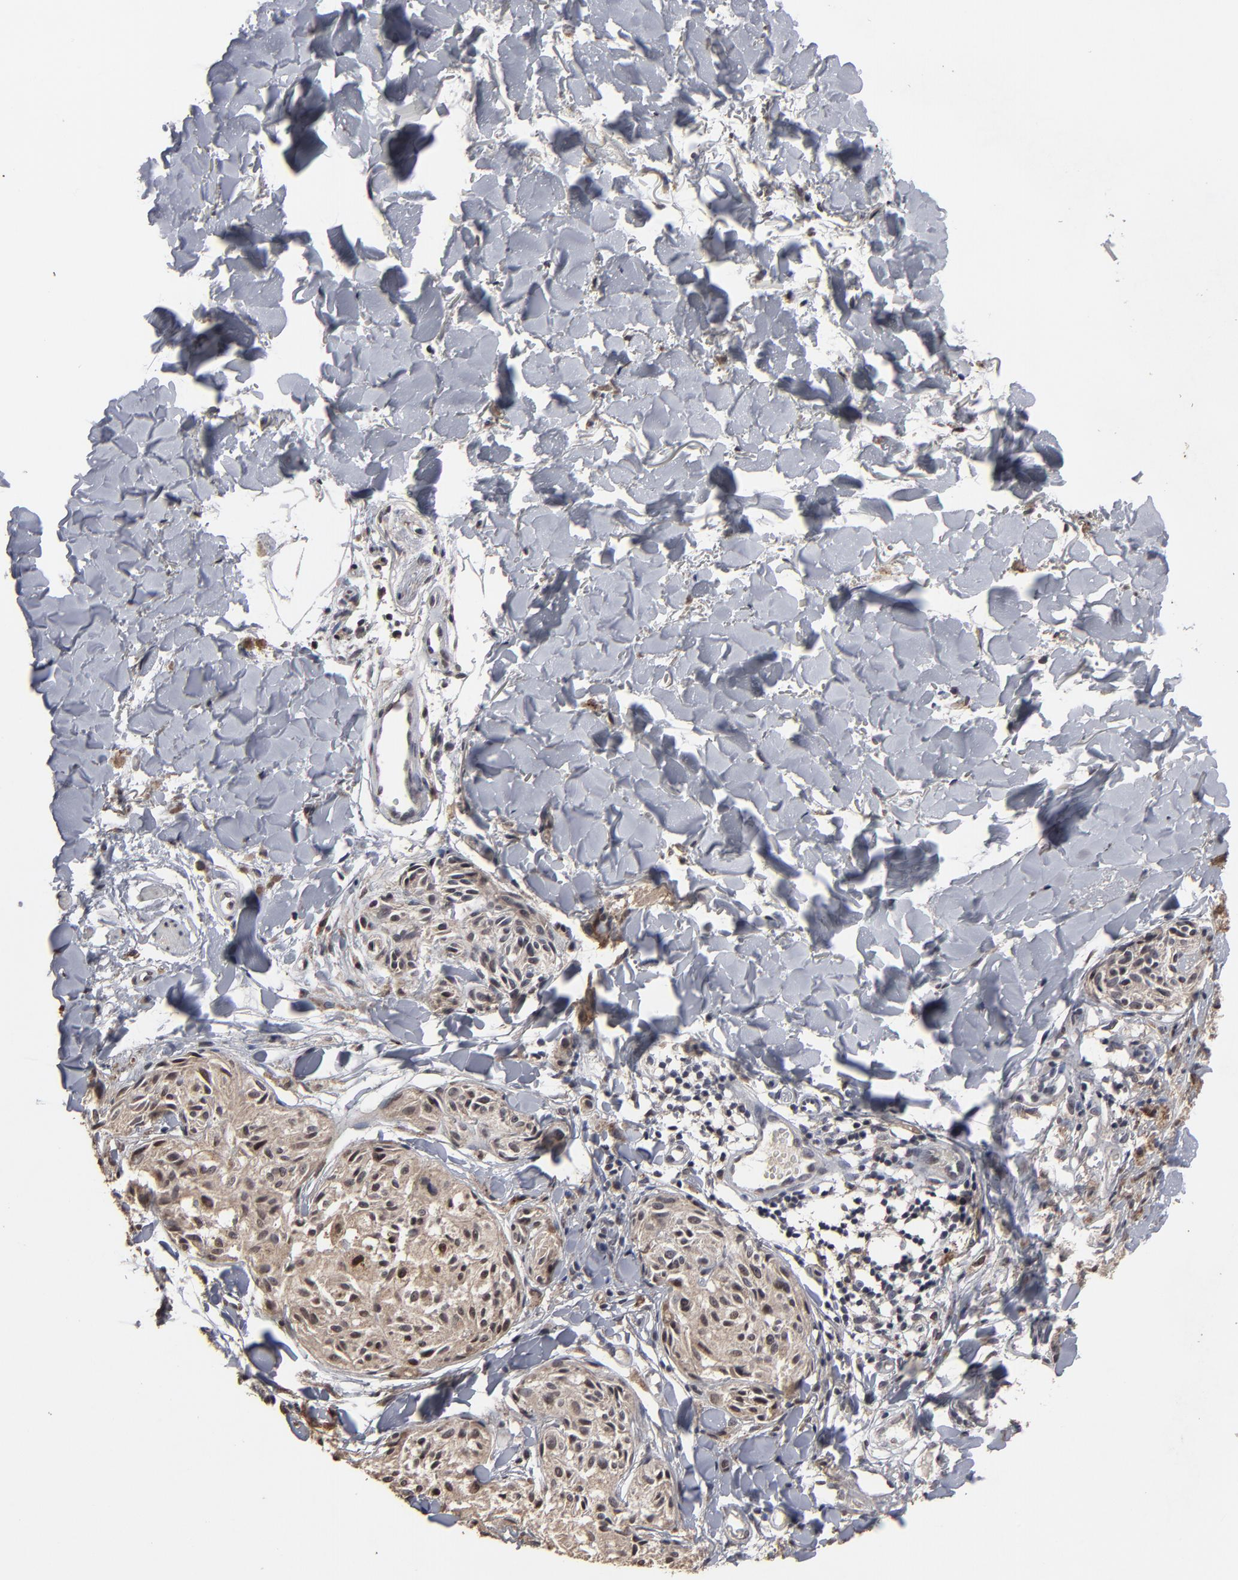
{"staining": {"intensity": "moderate", "quantity": "25%-75%", "location": "cytoplasmic/membranous,nuclear"}, "tissue": "melanoma", "cell_type": "Tumor cells", "image_type": "cancer", "snomed": [{"axis": "morphology", "description": "Malignant melanoma, Metastatic site"}, {"axis": "topography", "description": "Skin"}], "caption": "A histopathology image of human malignant melanoma (metastatic site) stained for a protein exhibits moderate cytoplasmic/membranous and nuclear brown staining in tumor cells. (DAB IHC with brightfield microscopy, high magnification).", "gene": "SLC22A17", "patient": {"sex": "female", "age": 66}}